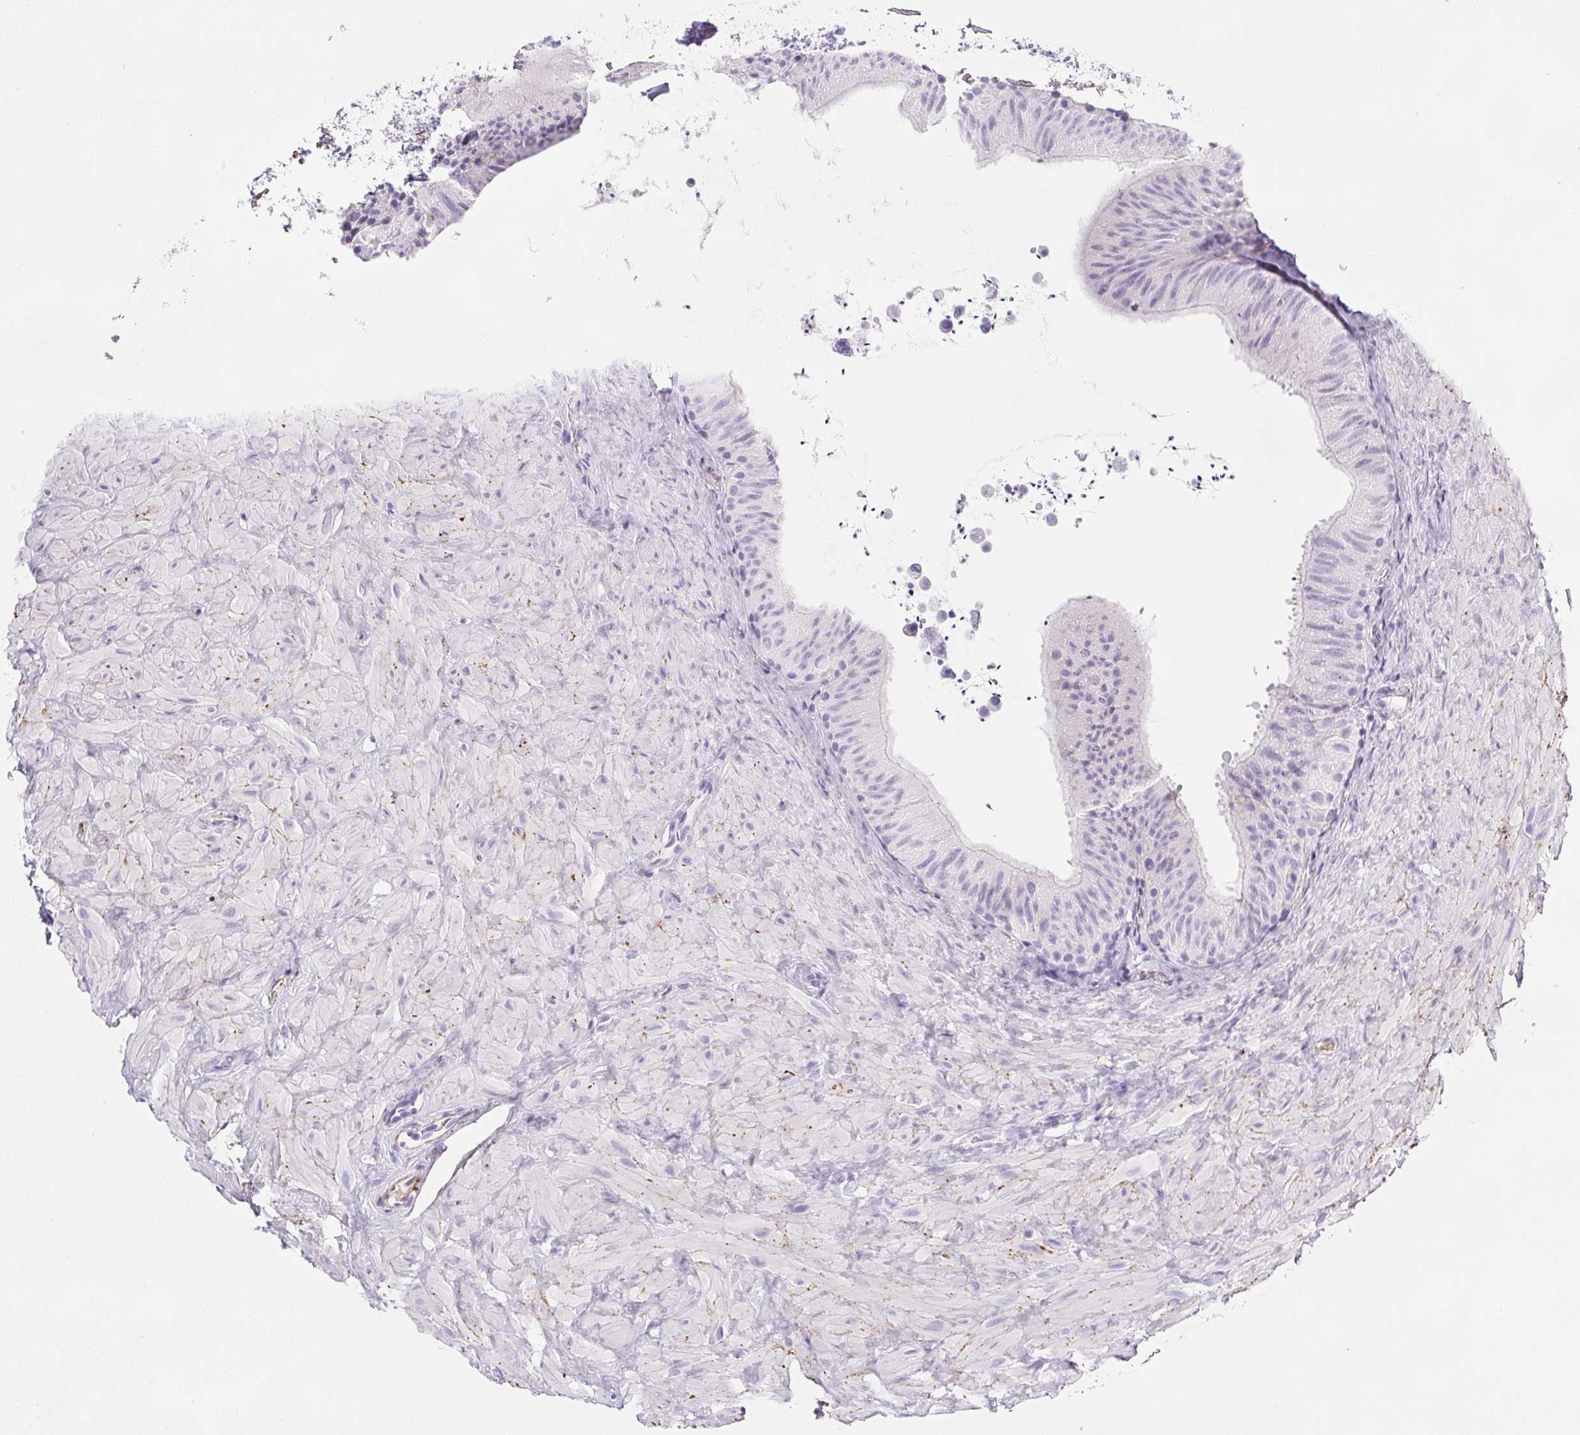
{"staining": {"intensity": "negative", "quantity": "none", "location": "none"}, "tissue": "epididymis", "cell_type": "Glandular cells", "image_type": "normal", "snomed": [{"axis": "morphology", "description": "Normal tissue, NOS"}, {"axis": "topography", "description": "Epididymis, spermatic cord, NOS"}, {"axis": "topography", "description": "Epididymis"}], "caption": "The histopathology image exhibits no significant expression in glandular cells of epididymis.", "gene": "VTN", "patient": {"sex": "male", "age": 31}}